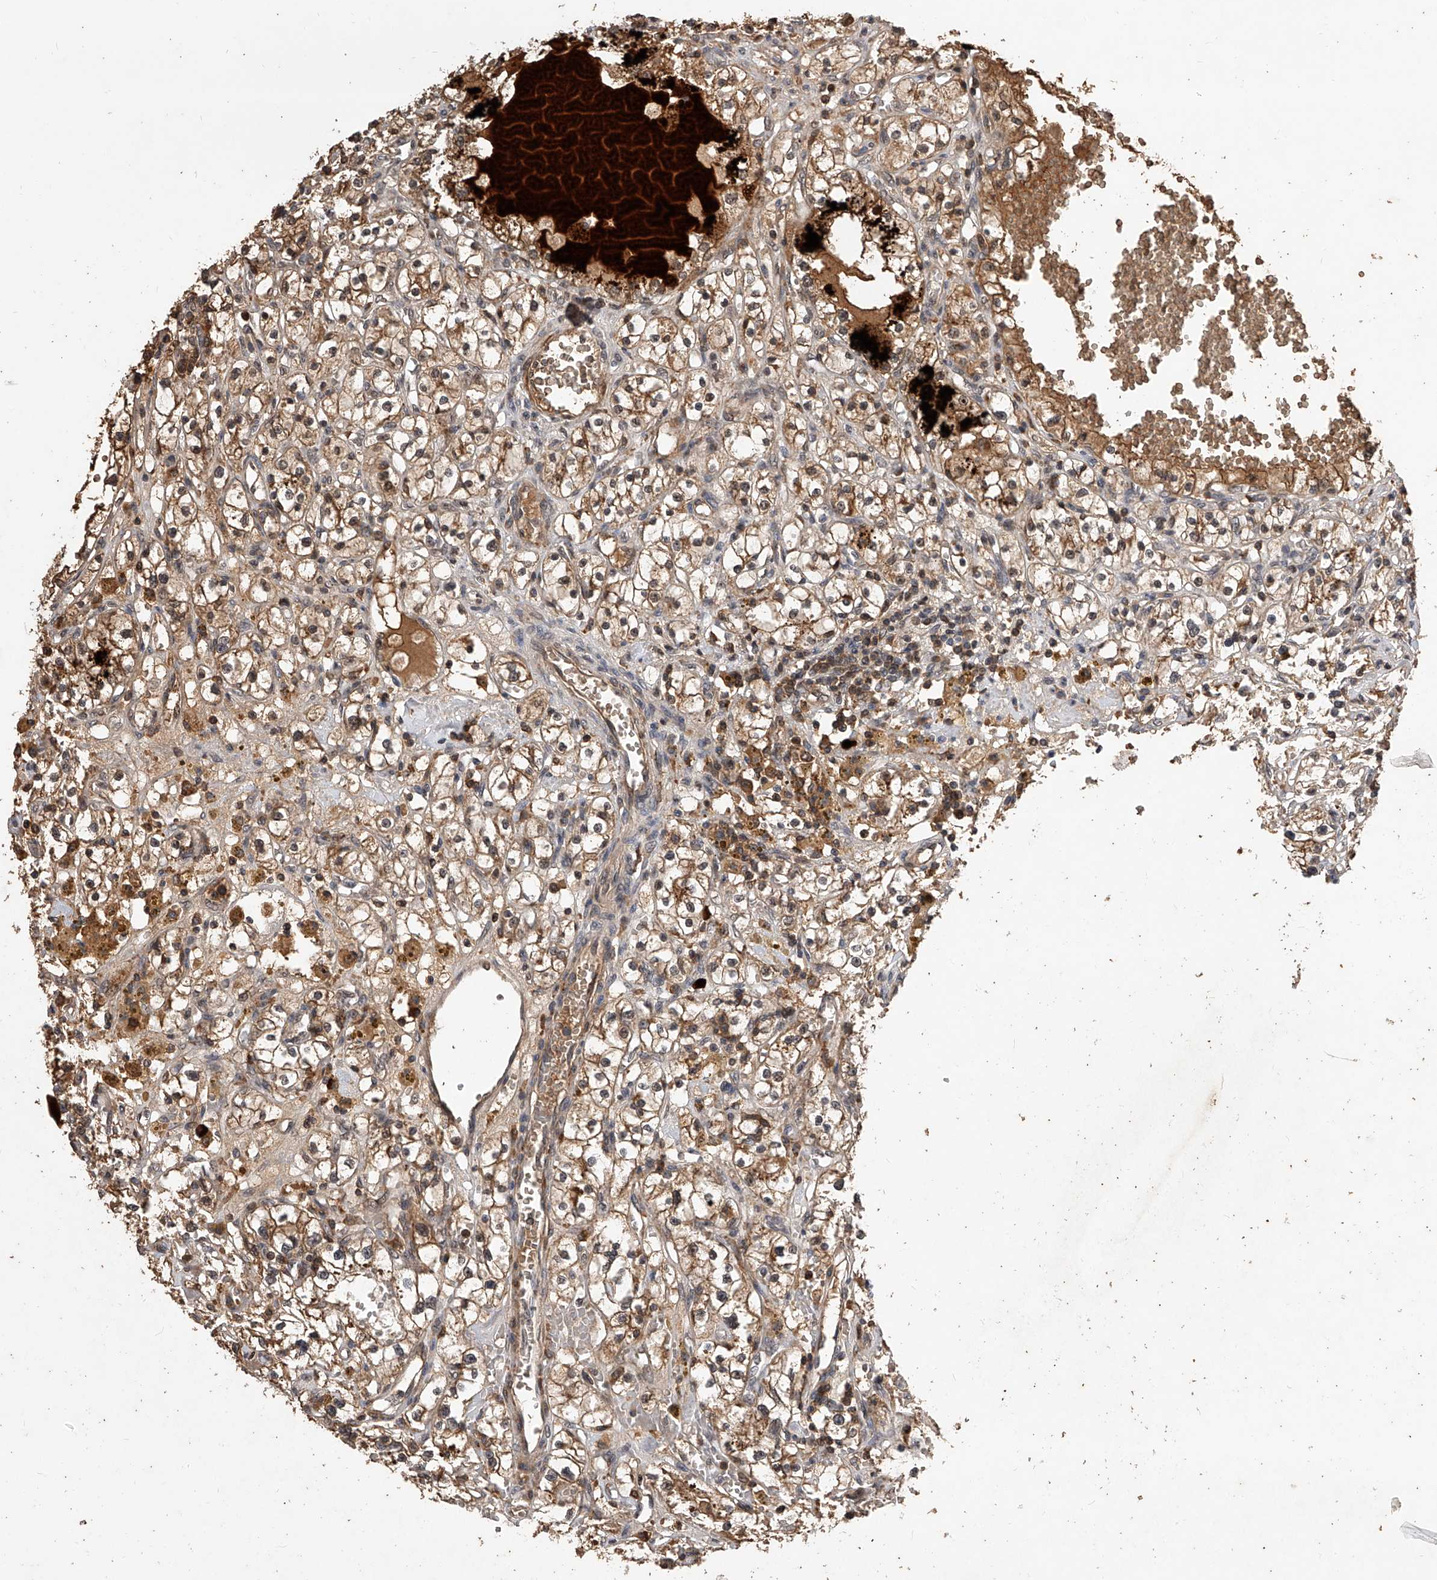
{"staining": {"intensity": "moderate", "quantity": ">75%", "location": "cytoplasmic/membranous"}, "tissue": "renal cancer", "cell_type": "Tumor cells", "image_type": "cancer", "snomed": [{"axis": "morphology", "description": "Adenocarcinoma, NOS"}, {"axis": "topography", "description": "Kidney"}], "caption": "There is medium levels of moderate cytoplasmic/membranous positivity in tumor cells of renal adenocarcinoma, as demonstrated by immunohistochemical staining (brown color).", "gene": "CFAP410", "patient": {"sex": "male", "age": 56}}